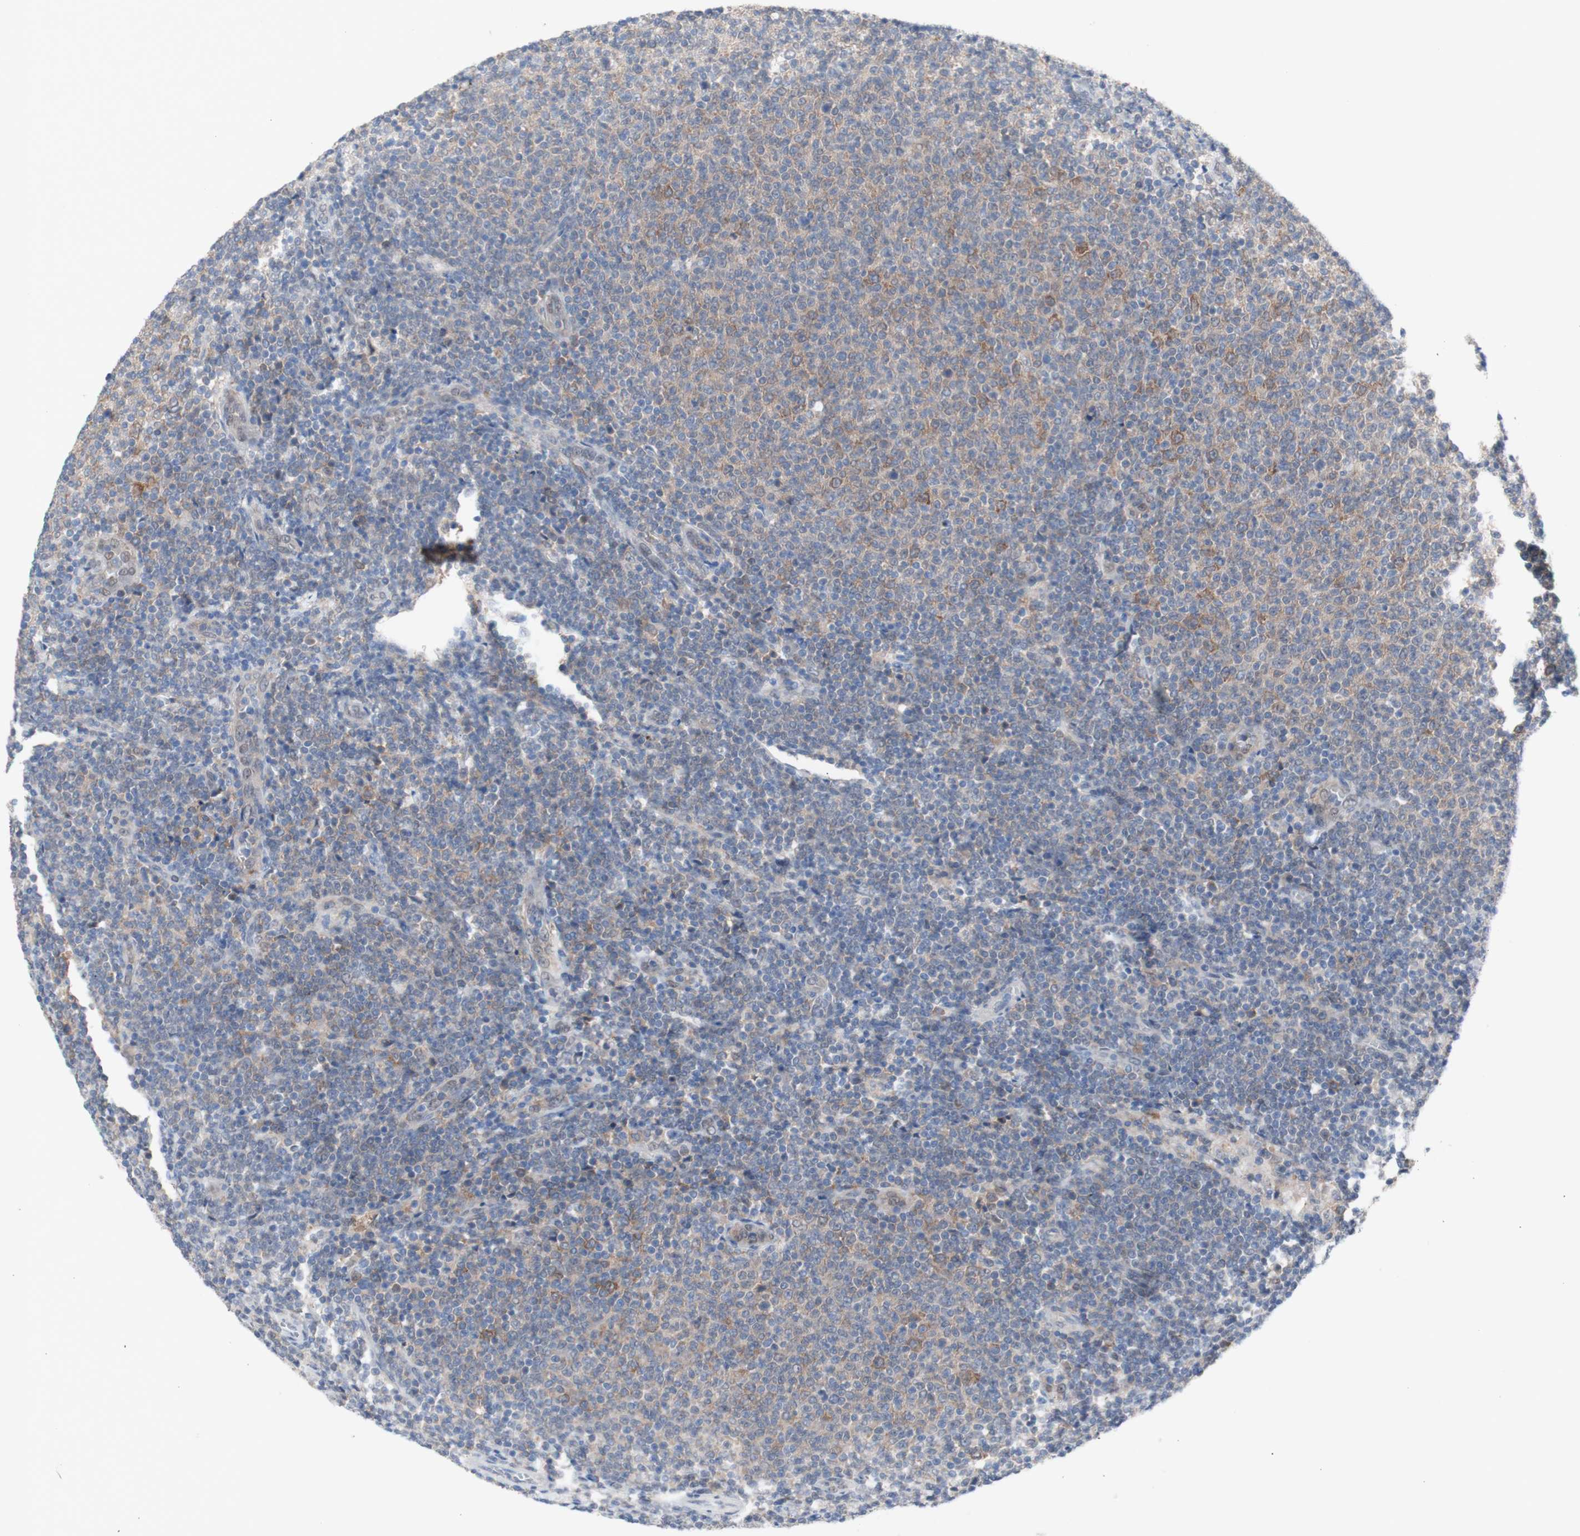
{"staining": {"intensity": "weak", "quantity": ">75%", "location": "cytoplasmic/membranous"}, "tissue": "lymphoma", "cell_type": "Tumor cells", "image_type": "cancer", "snomed": [{"axis": "morphology", "description": "Malignant lymphoma, non-Hodgkin's type, Low grade"}, {"axis": "topography", "description": "Lymph node"}], "caption": "Immunohistochemical staining of lymphoma demonstrates weak cytoplasmic/membranous protein expression in about >75% of tumor cells.", "gene": "PRMT5", "patient": {"sex": "male", "age": 66}}